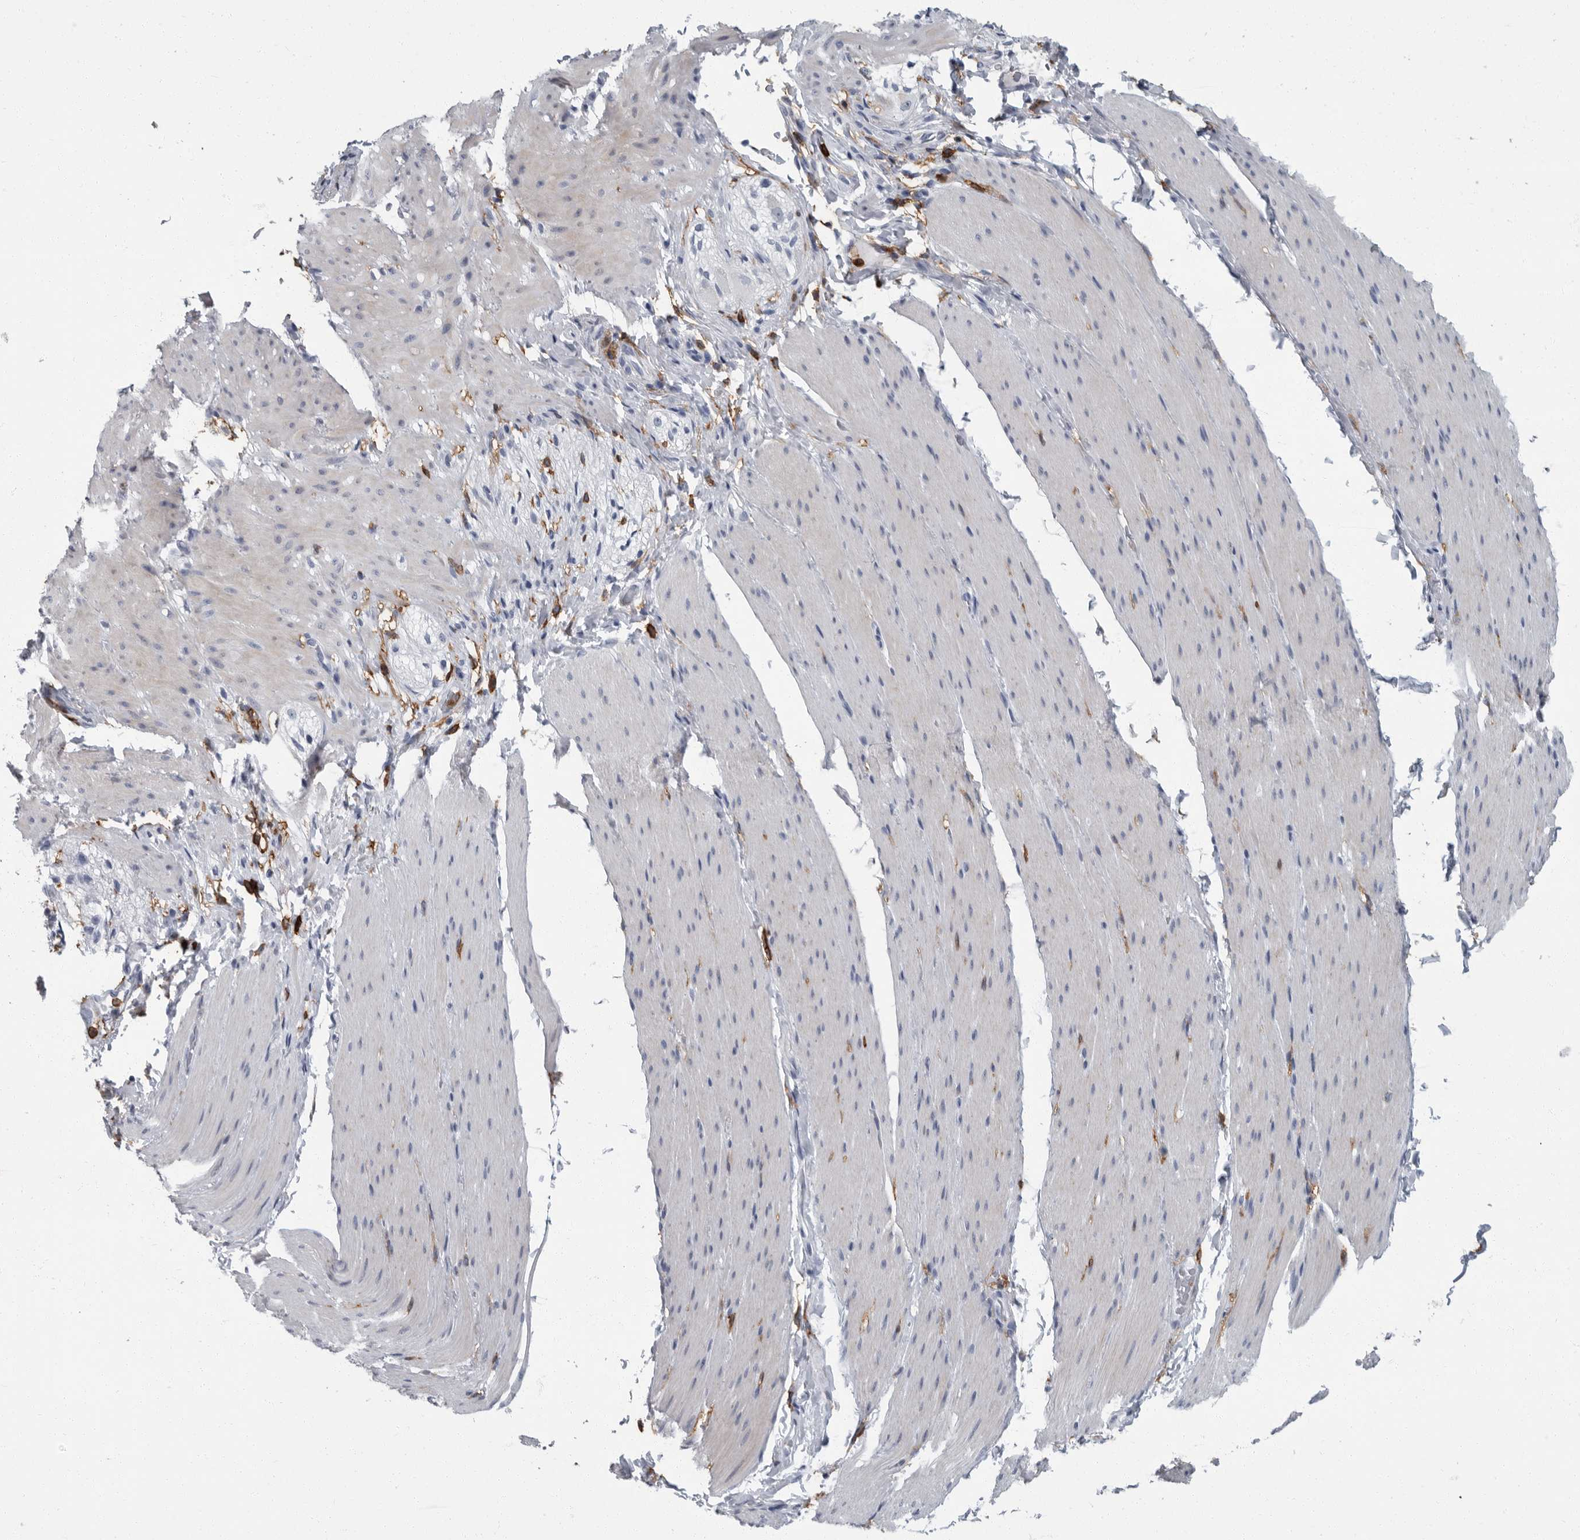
{"staining": {"intensity": "weak", "quantity": "<25%", "location": "cytoplasmic/membranous"}, "tissue": "smooth muscle", "cell_type": "Smooth muscle cells", "image_type": "normal", "snomed": [{"axis": "morphology", "description": "Normal tissue, NOS"}, {"axis": "topography", "description": "Smooth muscle"}, {"axis": "topography", "description": "Small intestine"}], "caption": "Smooth muscle cells are negative for protein expression in unremarkable human smooth muscle. The staining was performed using DAB to visualize the protein expression in brown, while the nuclei were stained in blue with hematoxylin (Magnification: 20x).", "gene": "FCER1G", "patient": {"sex": "female", "age": 84}}